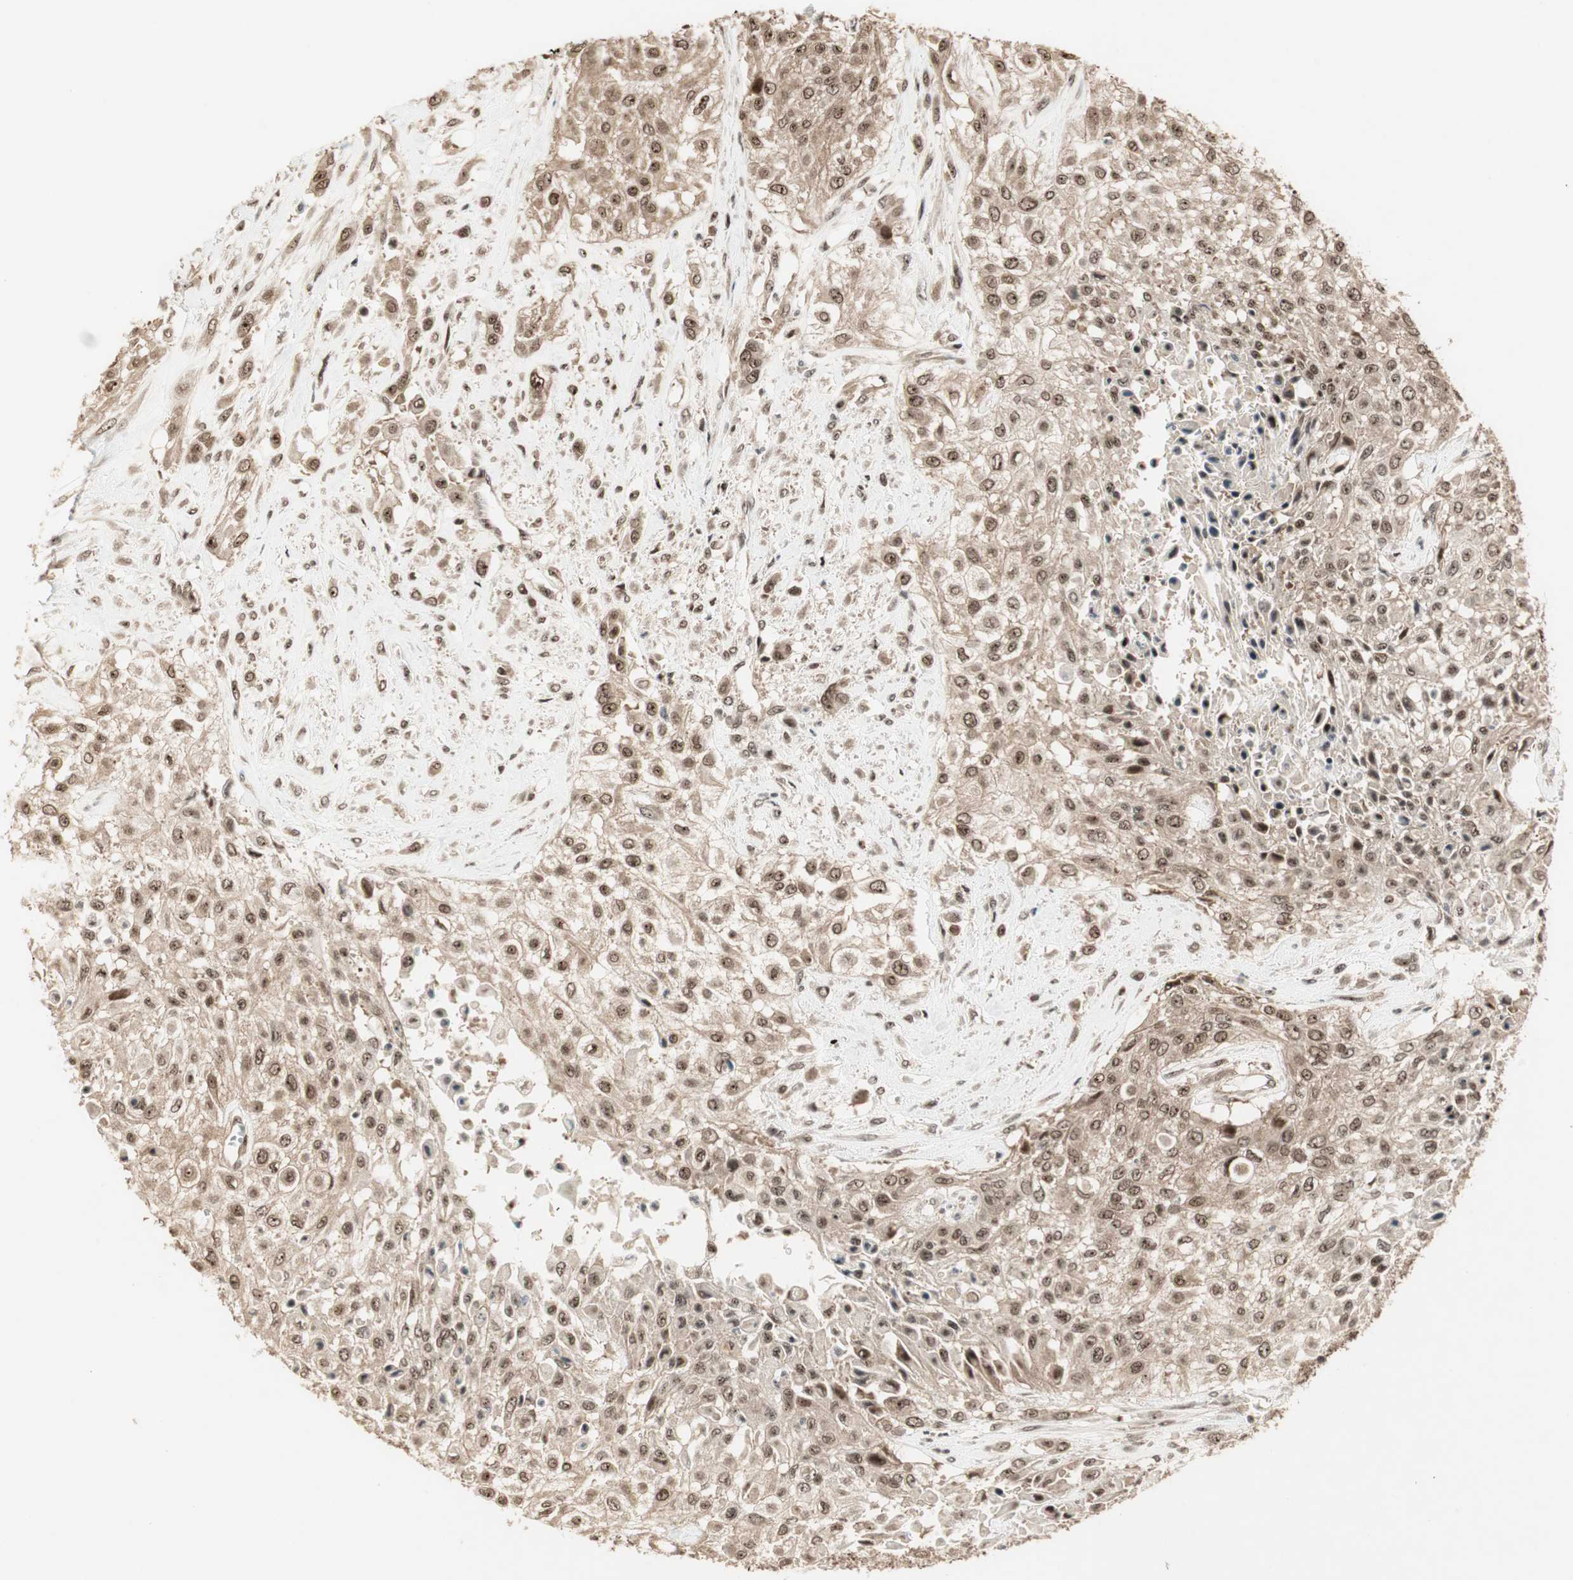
{"staining": {"intensity": "moderate", "quantity": ">75%", "location": "cytoplasmic/membranous,nuclear"}, "tissue": "urothelial cancer", "cell_type": "Tumor cells", "image_type": "cancer", "snomed": [{"axis": "morphology", "description": "Urothelial carcinoma, High grade"}, {"axis": "topography", "description": "Urinary bladder"}], "caption": "Approximately >75% of tumor cells in high-grade urothelial carcinoma demonstrate moderate cytoplasmic/membranous and nuclear protein positivity as visualized by brown immunohistochemical staining.", "gene": "CSNK2B", "patient": {"sex": "male", "age": 57}}